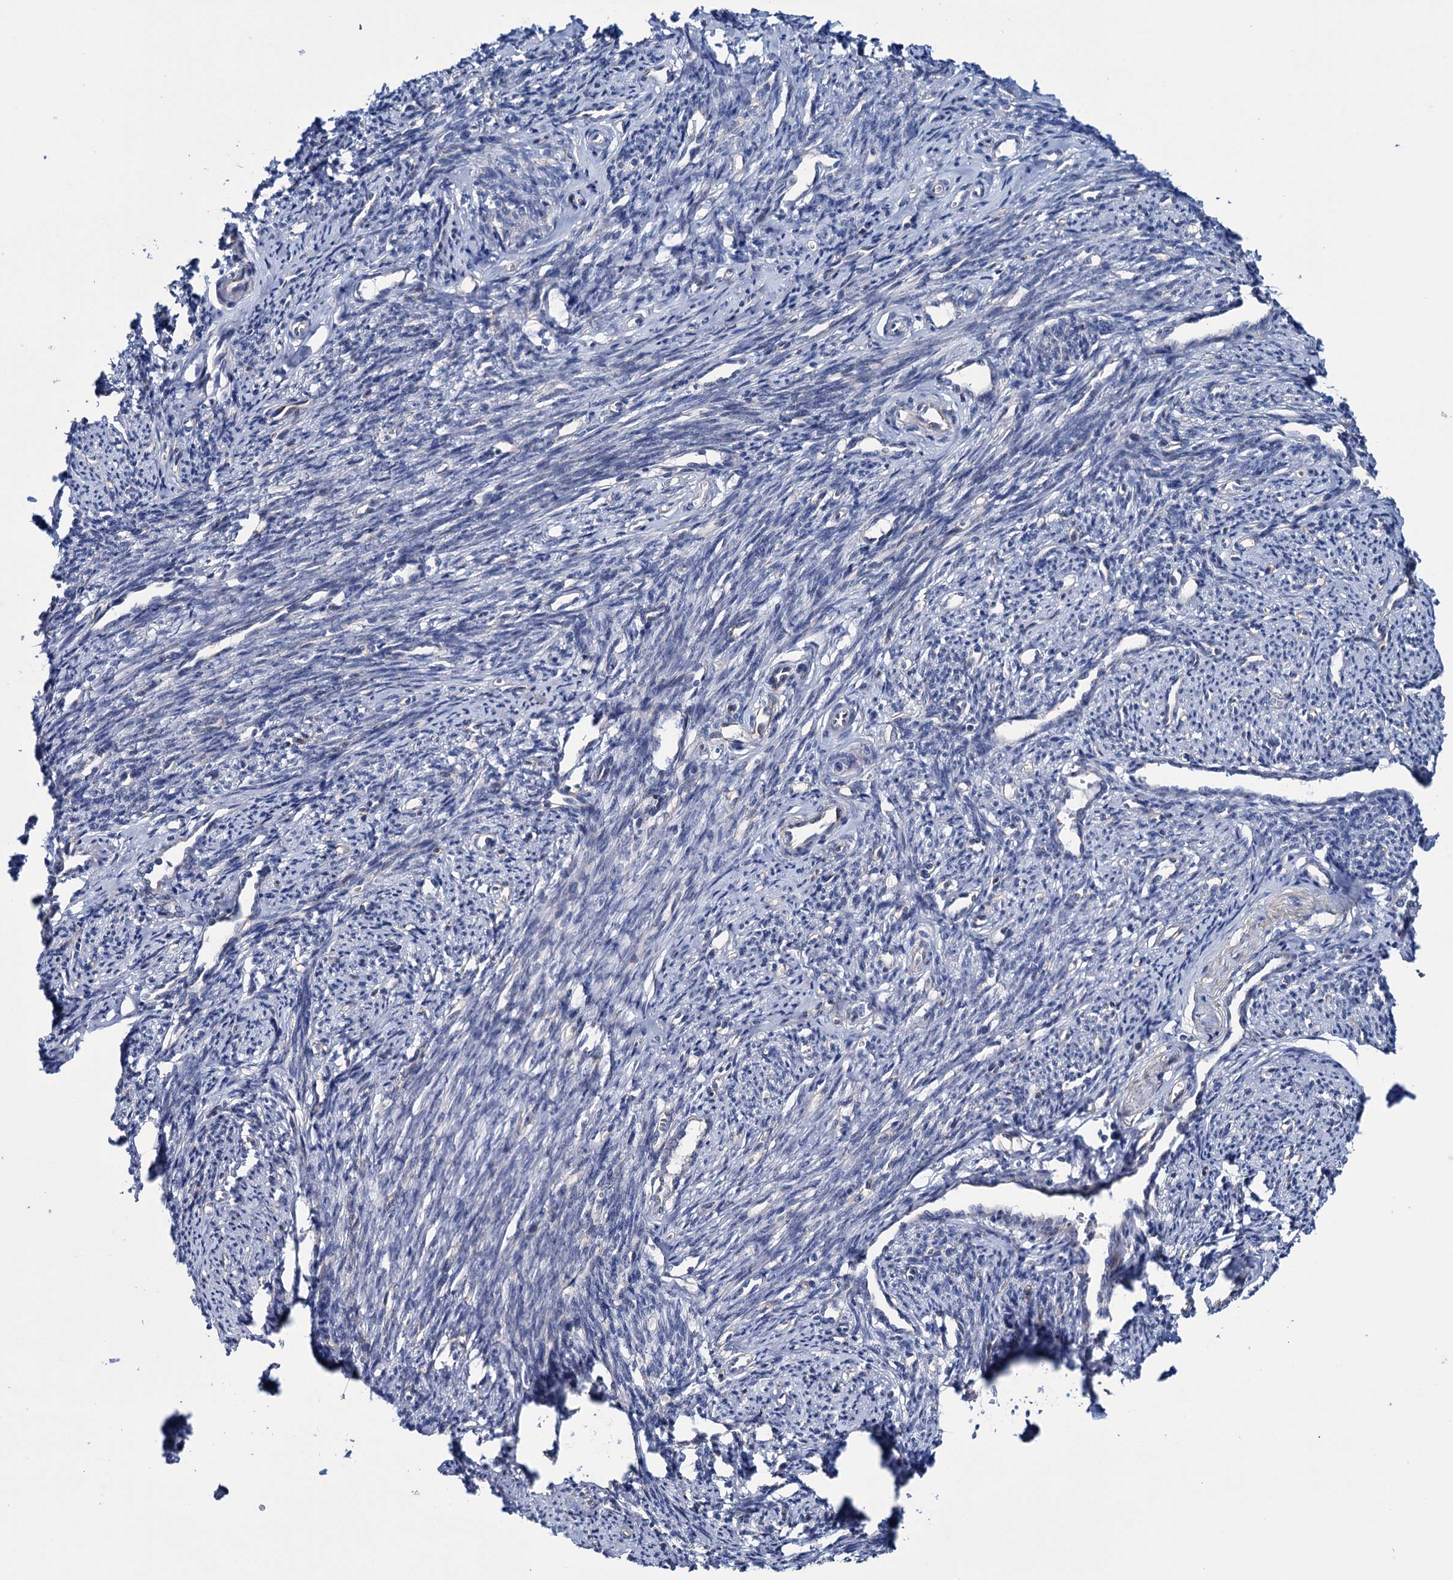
{"staining": {"intensity": "negative", "quantity": "none", "location": "none"}, "tissue": "smooth muscle", "cell_type": "Smooth muscle cells", "image_type": "normal", "snomed": [{"axis": "morphology", "description": "Normal tissue, NOS"}, {"axis": "topography", "description": "Smooth muscle"}, {"axis": "topography", "description": "Uterus"}], "caption": "DAB (3,3'-diaminobenzidine) immunohistochemical staining of unremarkable smooth muscle displays no significant staining in smooth muscle cells.", "gene": "EYA4", "patient": {"sex": "female", "age": 59}}